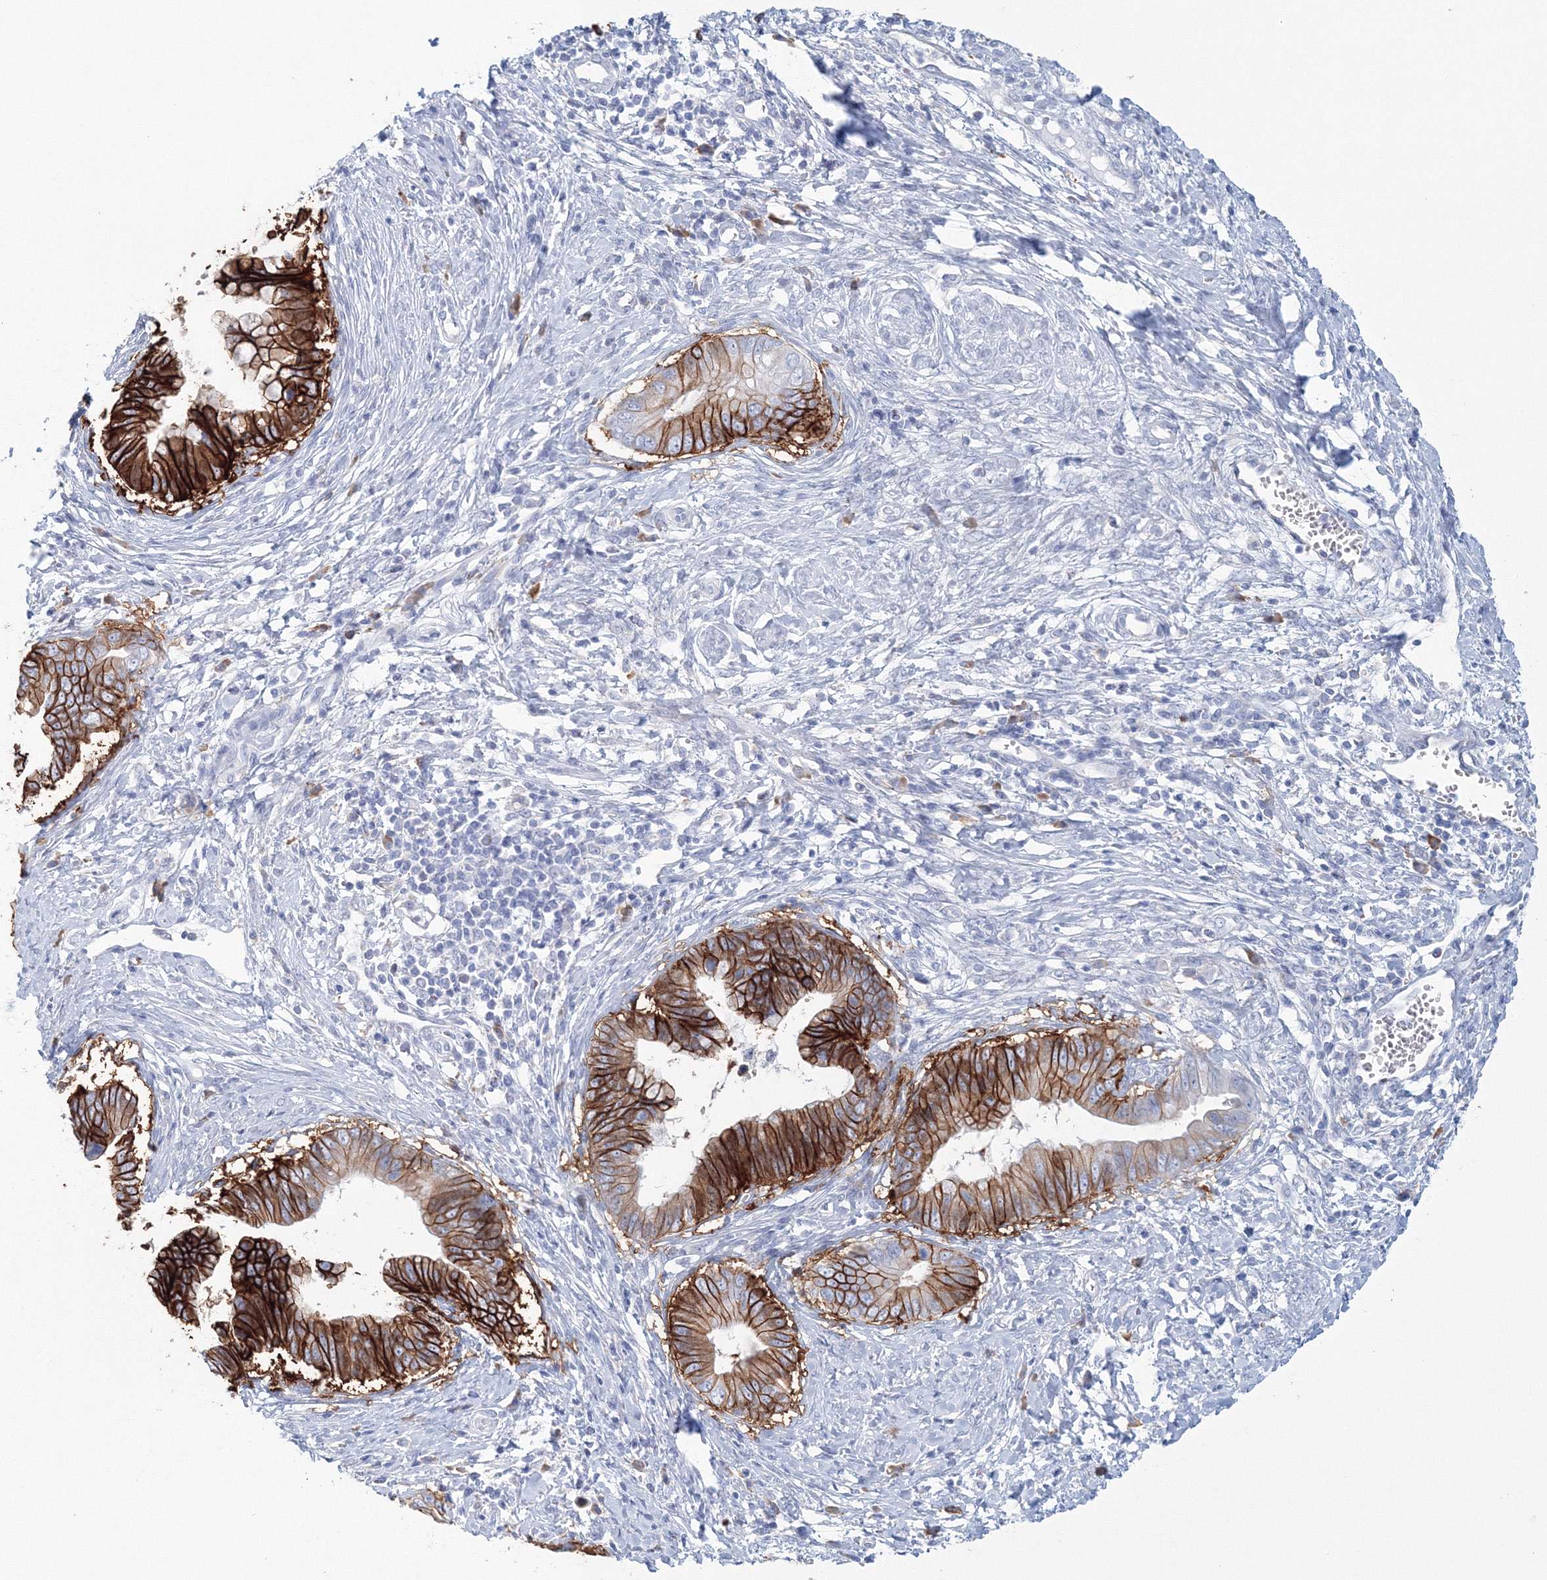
{"staining": {"intensity": "strong", "quantity": ">75%", "location": "cytoplasmic/membranous"}, "tissue": "cervical cancer", "cell_type": "Tumor cells", "image_type": "cancer", "snomed": [{"axis": "morphology", "description": "Adenocarcinoma, NOS"}, {"axis": "topography", "description": "Cervix"}], "caption": "There is high levels of strong cytoplasmic/membranous positivity in tumor cells of cervical cancer (adenocarcinoma), as demonstrated by immunohistochemical staining (brown color).", "gene": "VSIG1", "patient": {"sex": "female", "age": 44}}